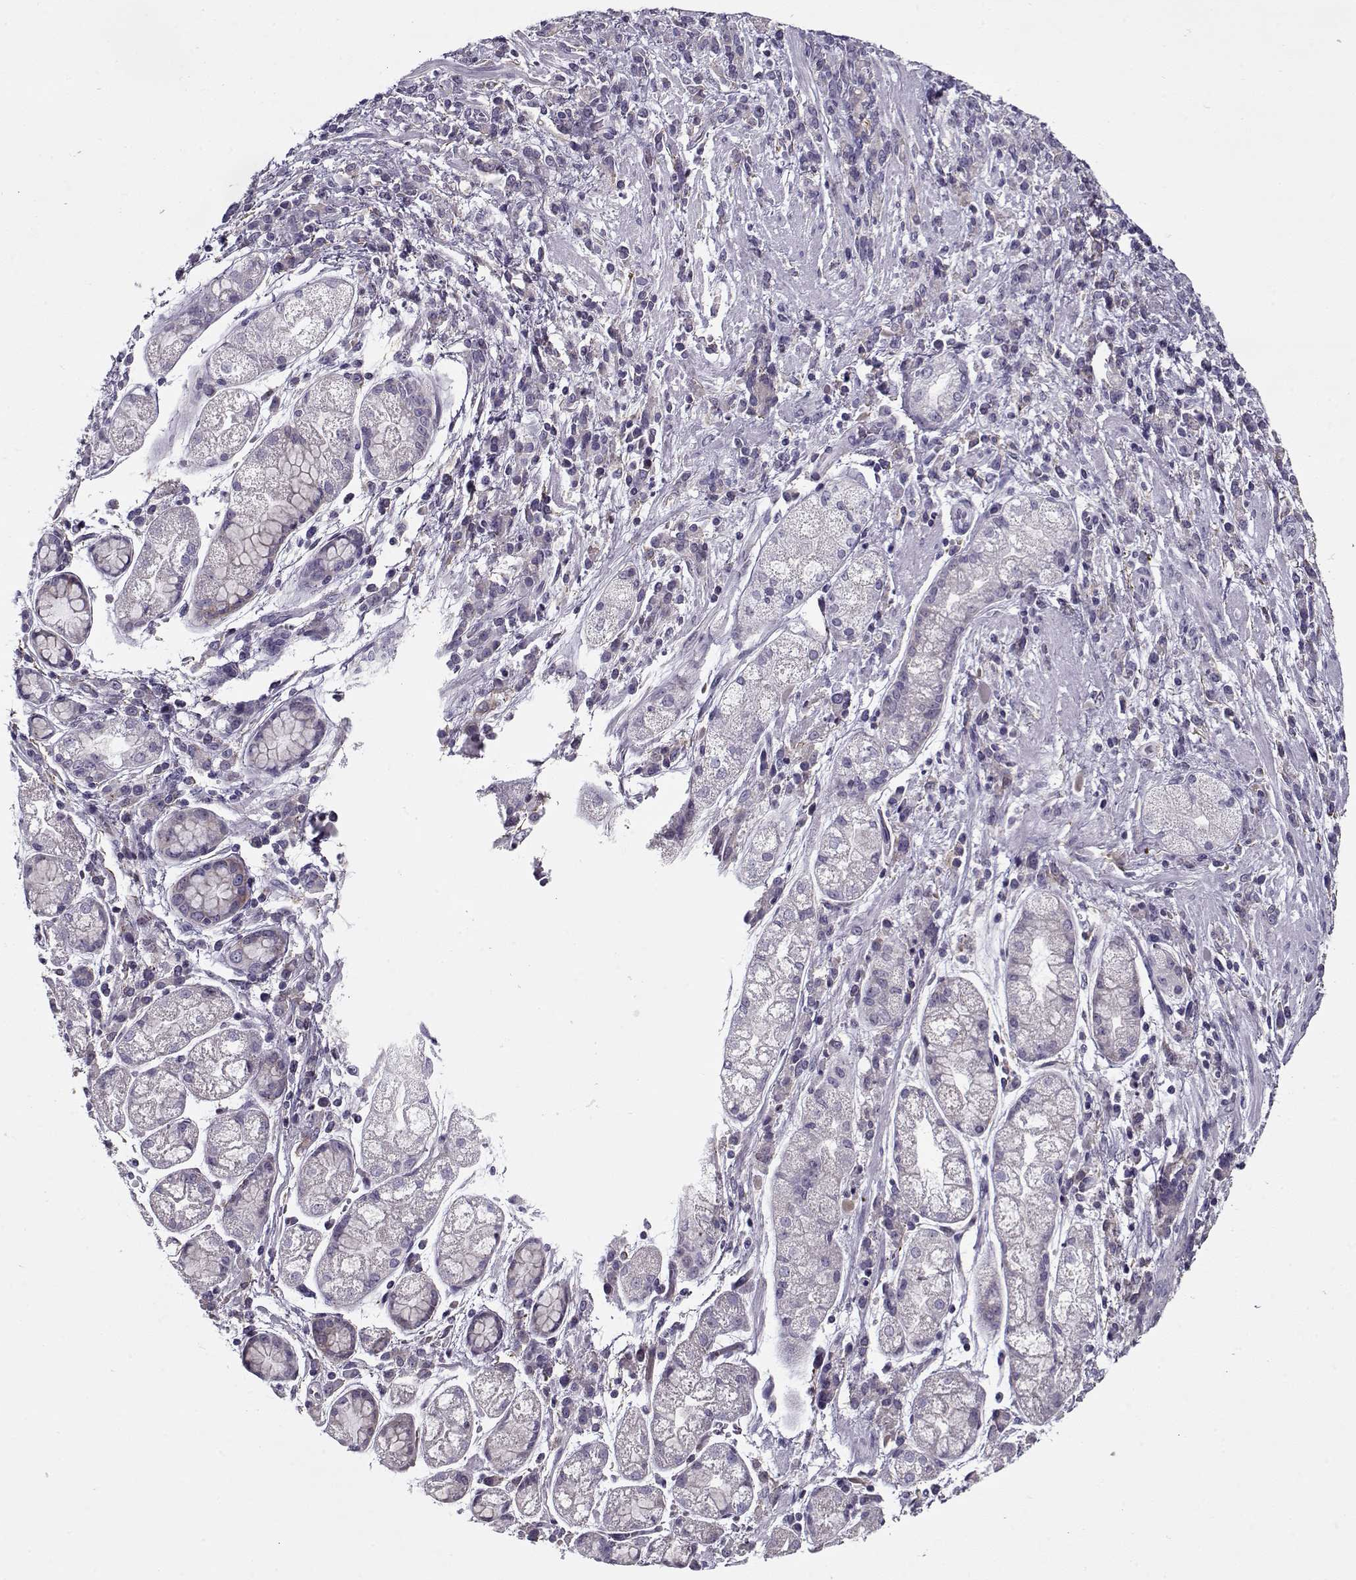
{"staining": {"intensity": "negative", "quantity": "none", "location": "none"}, "tissue": "stomach cancer", "cell_type": "Tumor cells", "image_type": "cancer", "snomed": [{"axis": "morphology", "description": "Adenocarcinoma, NOS"}, {"axis": "topography", "description": "Stomach"}], "caption": "This is a micrograph of IHC staining of adenocarcinoma (stomach), which shows no expression in tumor cells.", "gene": "PP2D1", "patient": {"sex": "female", "age": 57}}